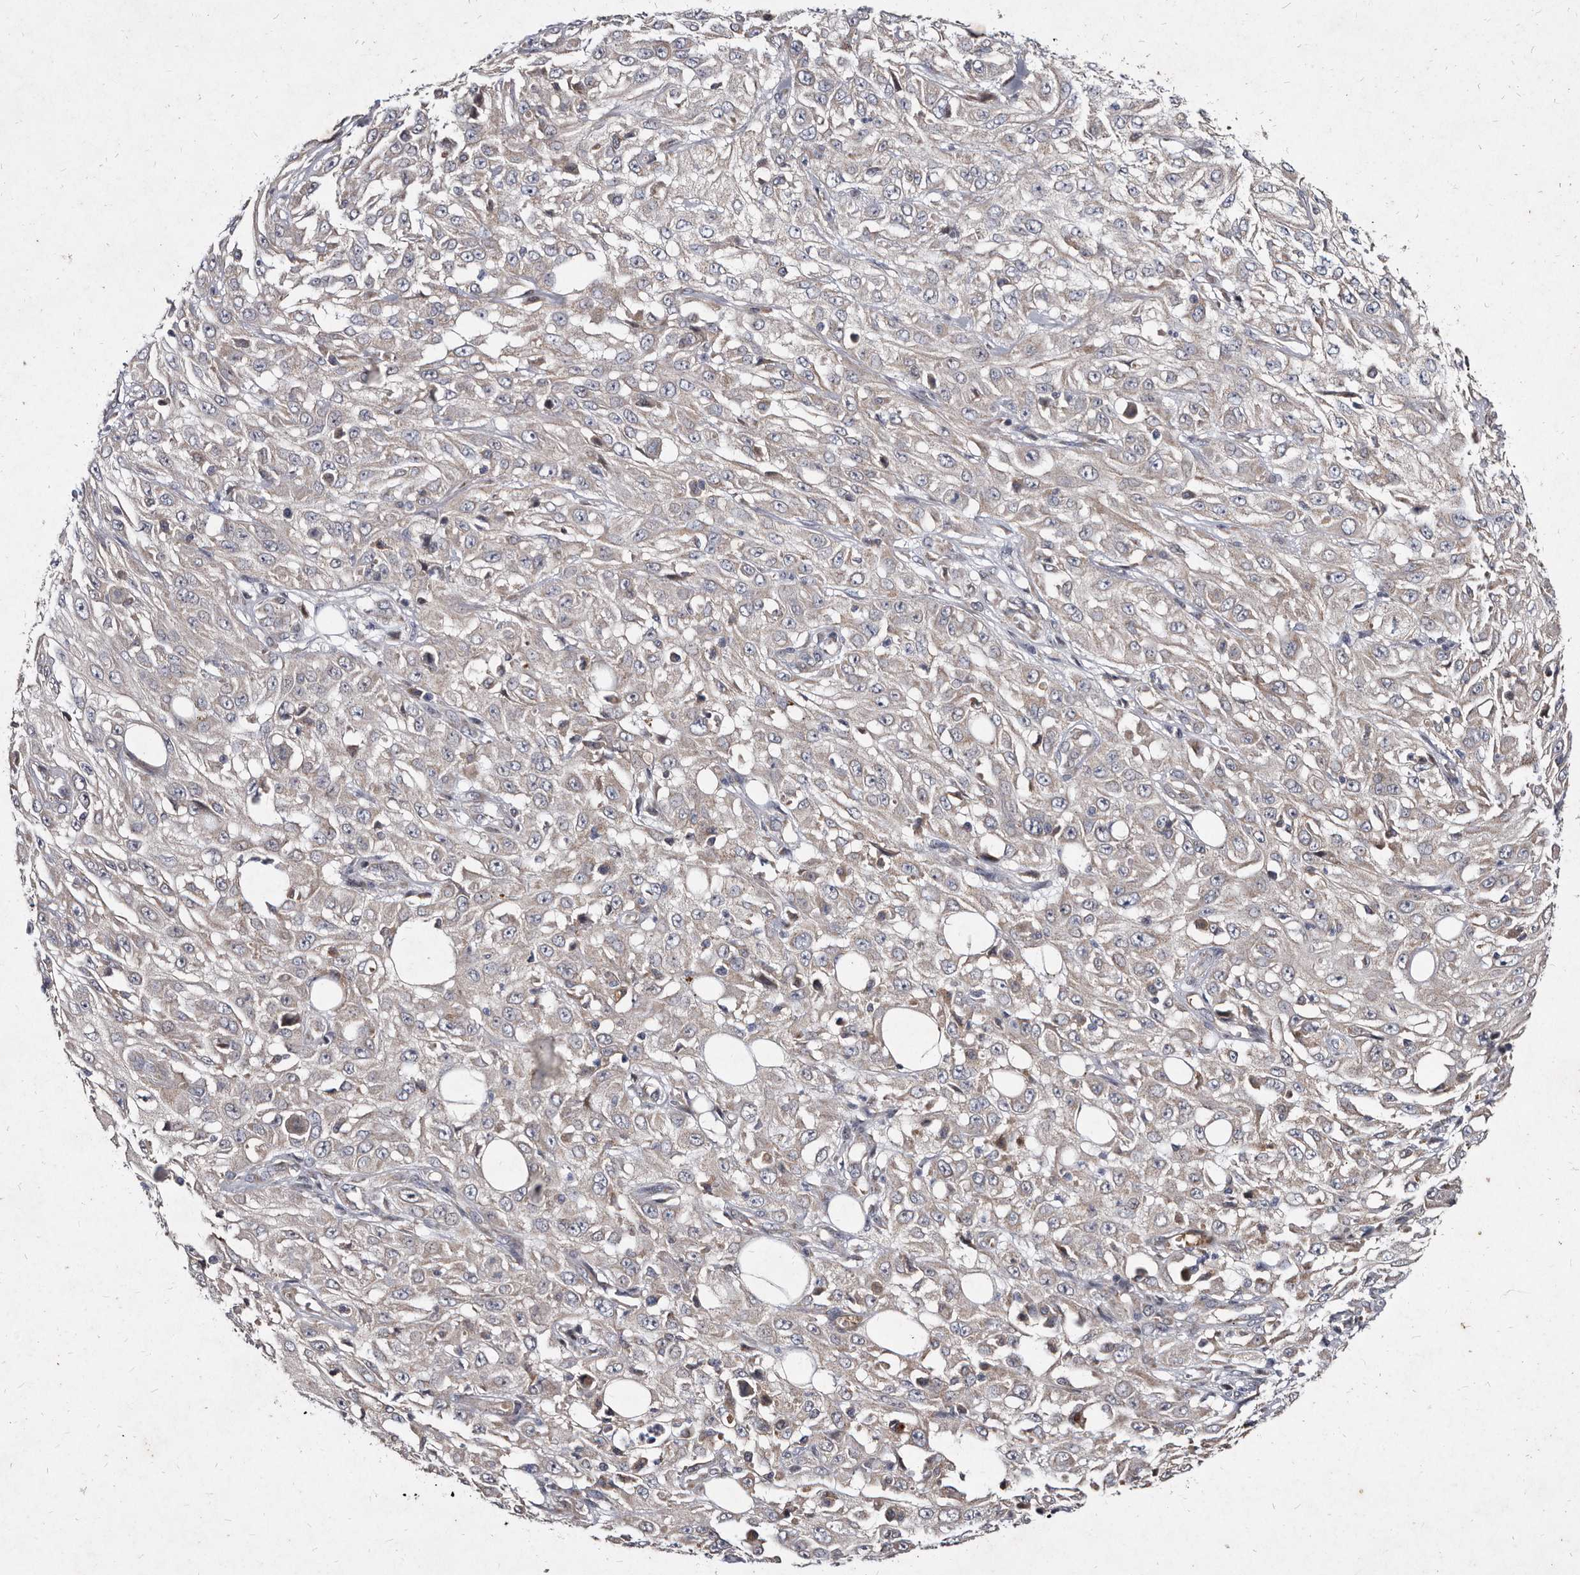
{"staining": {"intensity": "negative", "quantity": "none", "location": "none"}, "tissue": "skin cancer", "cell_type": "Tumor cells", "image_type": "cancer", "snomed": [{"axis": "morphology", "description": "Squamous cell carcinoma, NOS"}, {"axis": "morphology", "description": "Squamous cell carcinoma, metastatic, NOS"}, {"axis": "topography", "description": "Skin"}, {"axis": "topography", "description": "Lymph node"}], "caption": "High power microscopy histopathology image of an IHC image of skin cancer (metastatic squamous cell carcinoma), revealing no significant positivity in tumor cells. (Brightfield microscopy of DAB (3,3'-diaminobenzidine) immunohistochemistry at high magnification).", "gene": "YPEL3", "patient": {"sex": "male", "age": 75}}